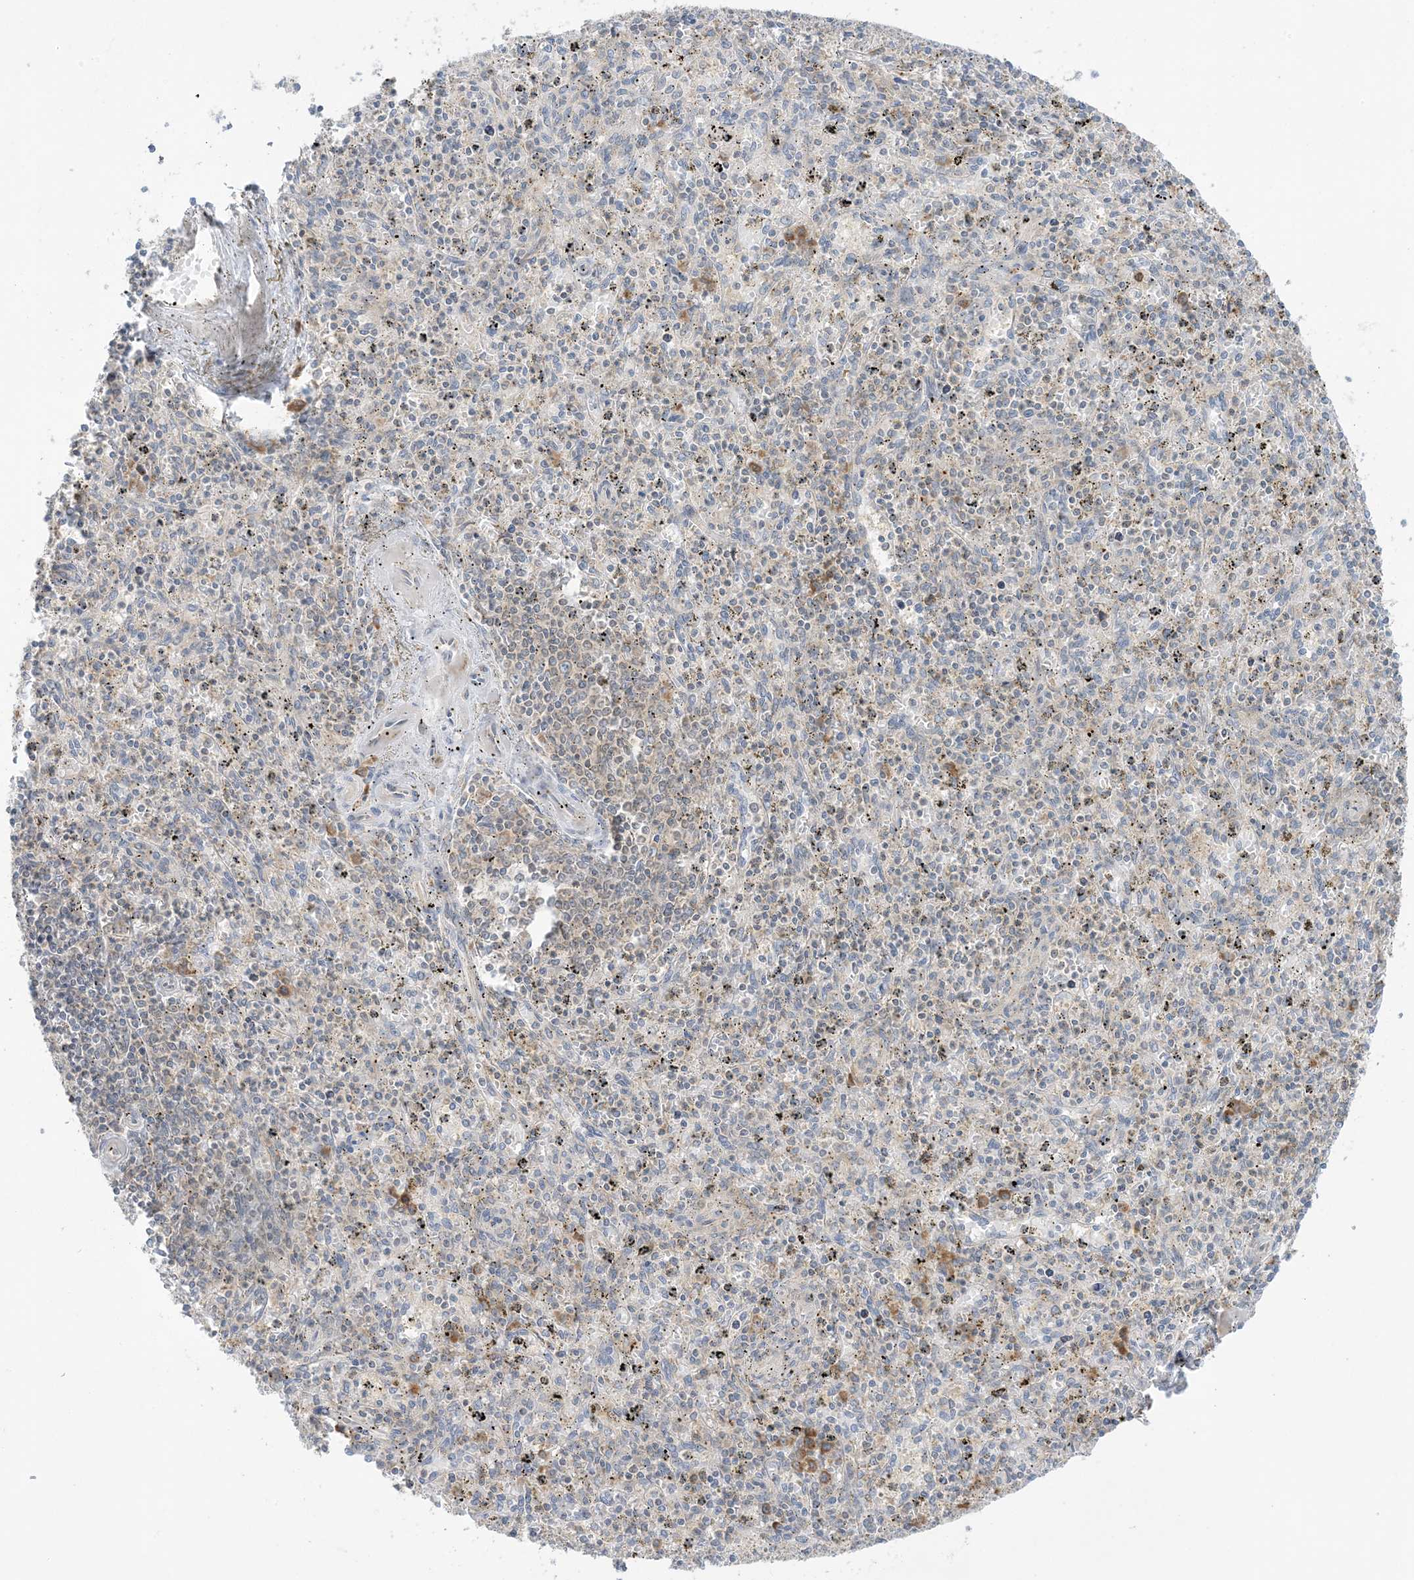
{"staining": {"intensity": "negative", "quantity": "none", "location": "none"}, "tissue": "spleen", "cell_type": "Cells in red pulp", "image_type": "normal", "snomed": [{"axis": "morphology", "description": "Normal tissue, NOS"}, {"axis": "topography", "description": "Spleen"}], "caption": "Immunohistochemistry (IHC) of benign spleen displays no staining in cells in red pulp.", "gene": "RPP40", "patient": {"sex": "male", "age": 72}}